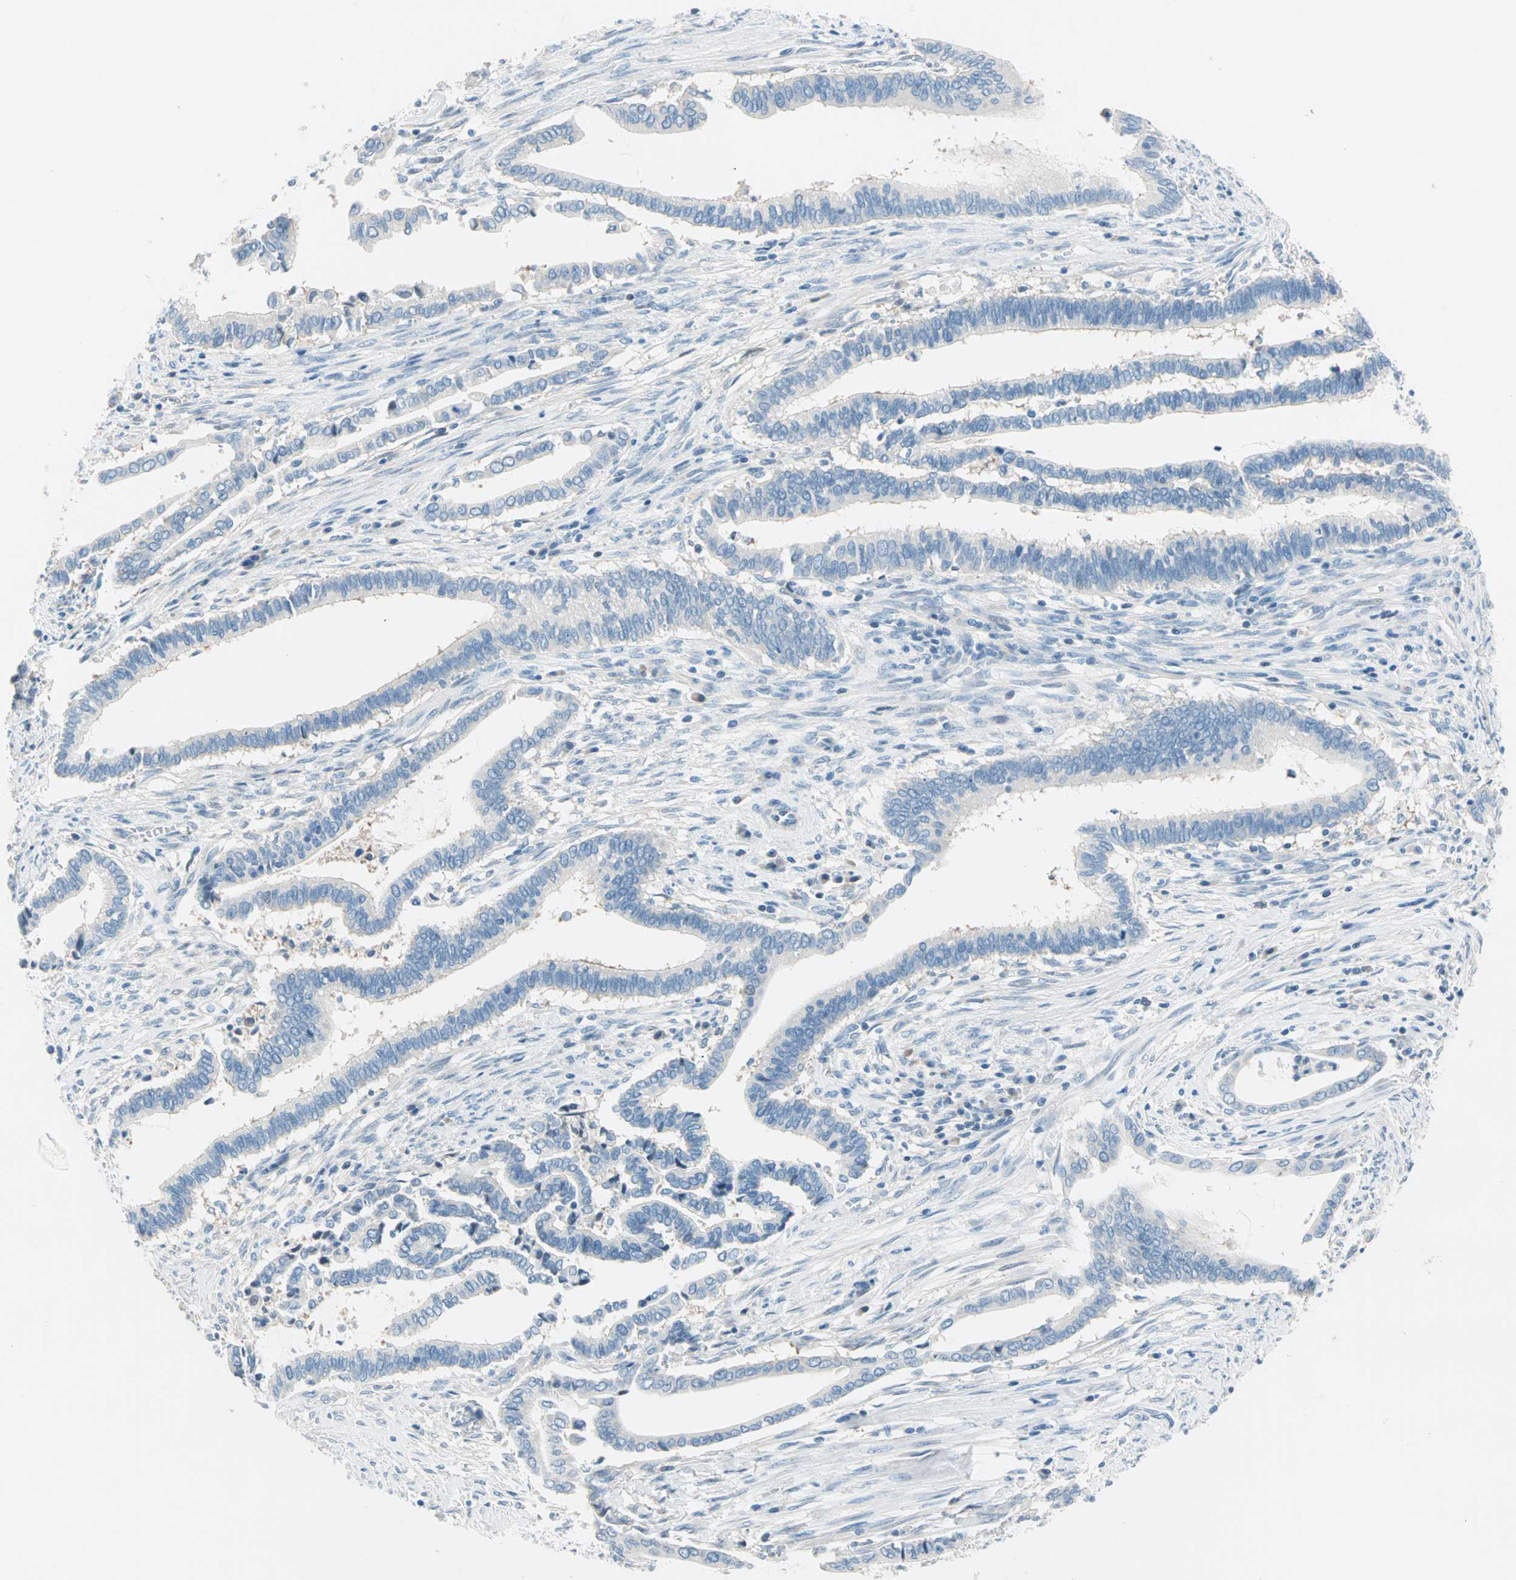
{"staining": {"intensity": "negative", "quantity": "none", "location": "none"}, "tissue": "cervical cancer", "cell_type": "Tumor cells", "image_type": "cancer", "snomed": [{"axis": "morphology", "description": "Adenocarcinoma, NOS"}, {"axis": "topography", "description": "Cervix"}], "caption": "Immunohistochemistry image of human cervical cancer (adenocarcinoma) stained for a protein (brown), which demonstrates no positivity in tumor cells. Nuclei are stained in blue.", "gene": "TMEM163", "patient": {"sex": "female", "age": 44}}